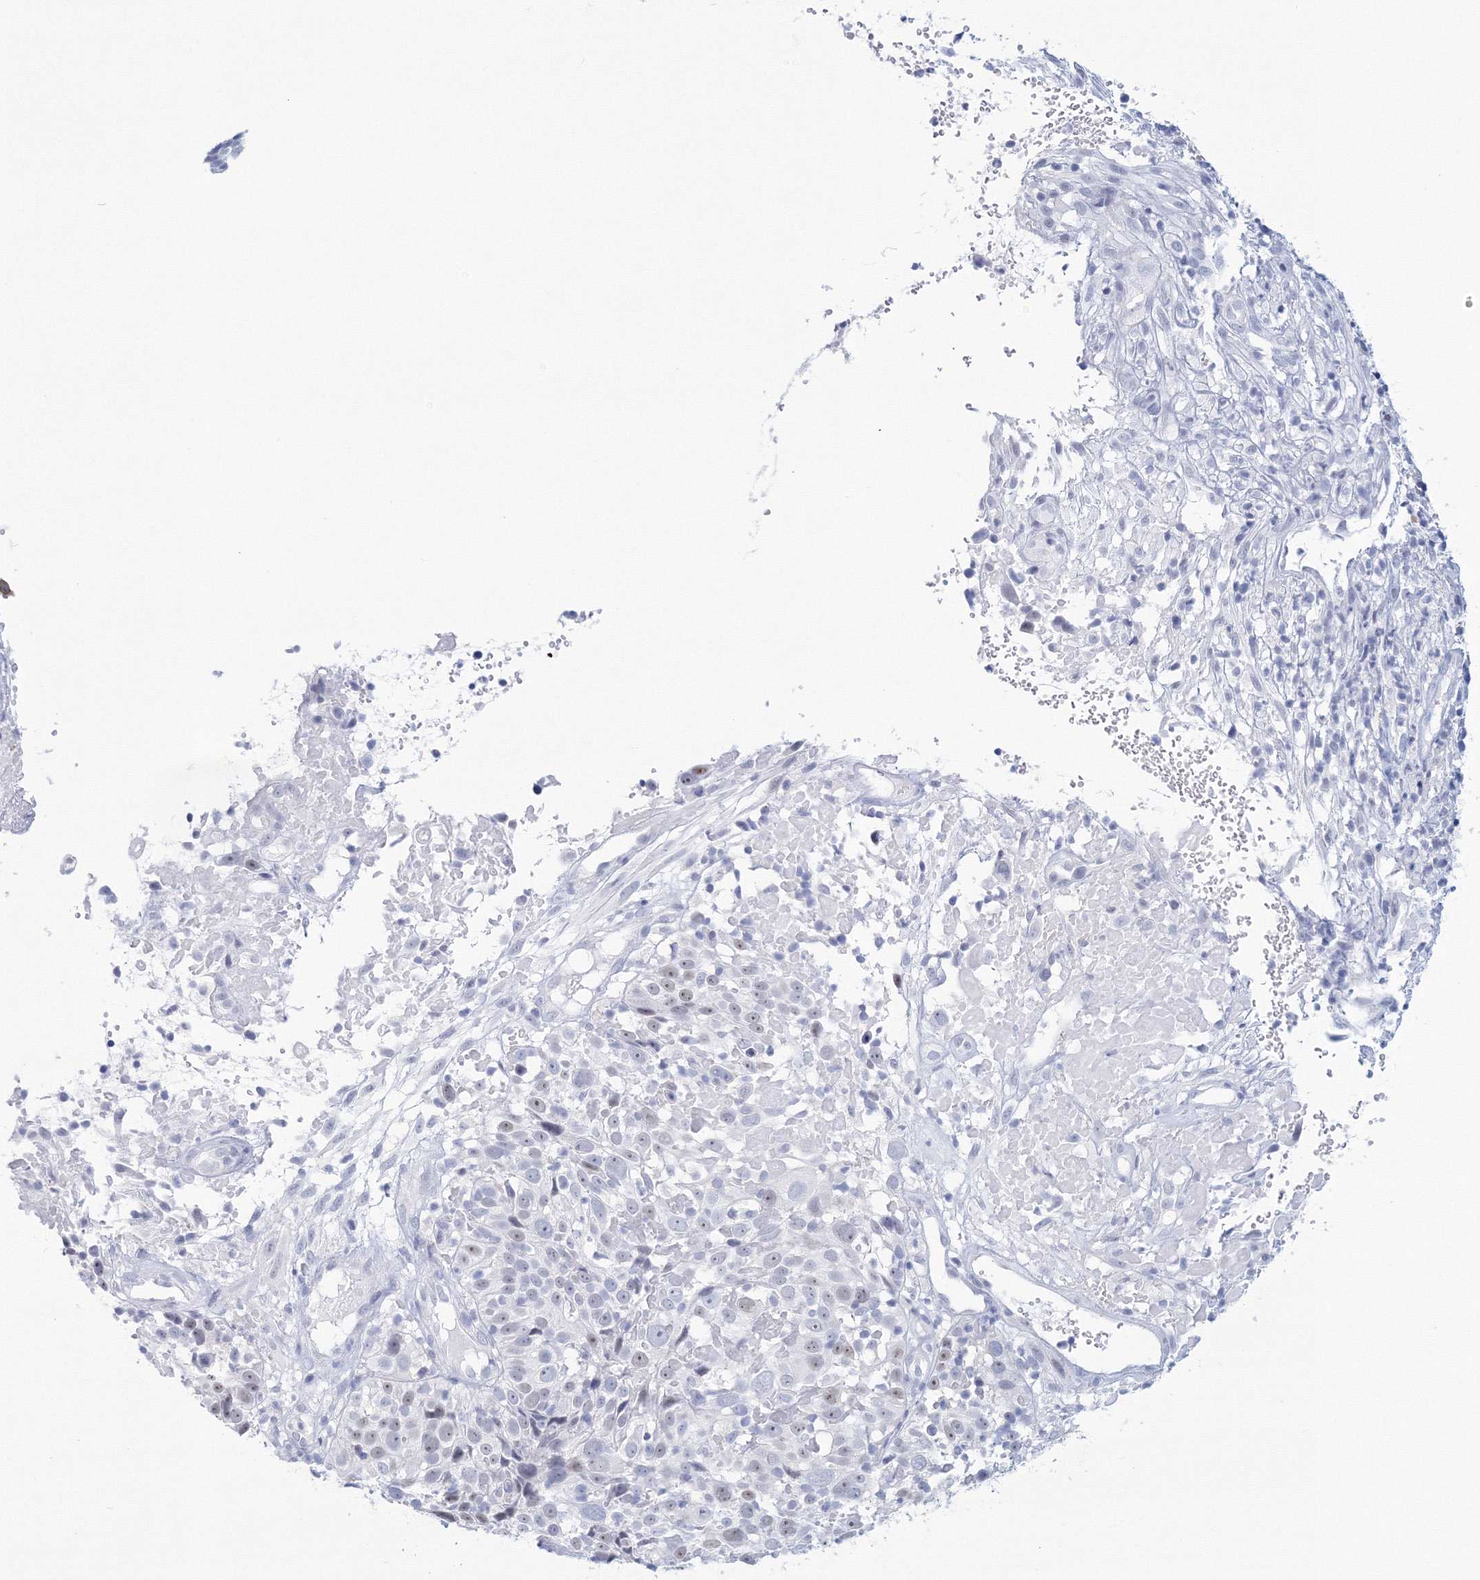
{"staining": {"intensity": "negative", "quantity": "none", "location": "none"}, "tissue": "cervical cancer", "cell_type": "Tumor cells", "image_type": "cancer", "snomed": [{"axis": "morphology", "description": "Squamous cell carcinoma, NOS"}, {"axis": "topography", "description": "Cervix"}], "caption": "Cervical cancer (squamous cell carcinoma) stained for a protein using IHC demonstrates no staining tumor cells.", "gene": "VSIG1", "patient": {"sex": "female", "age": 74}}